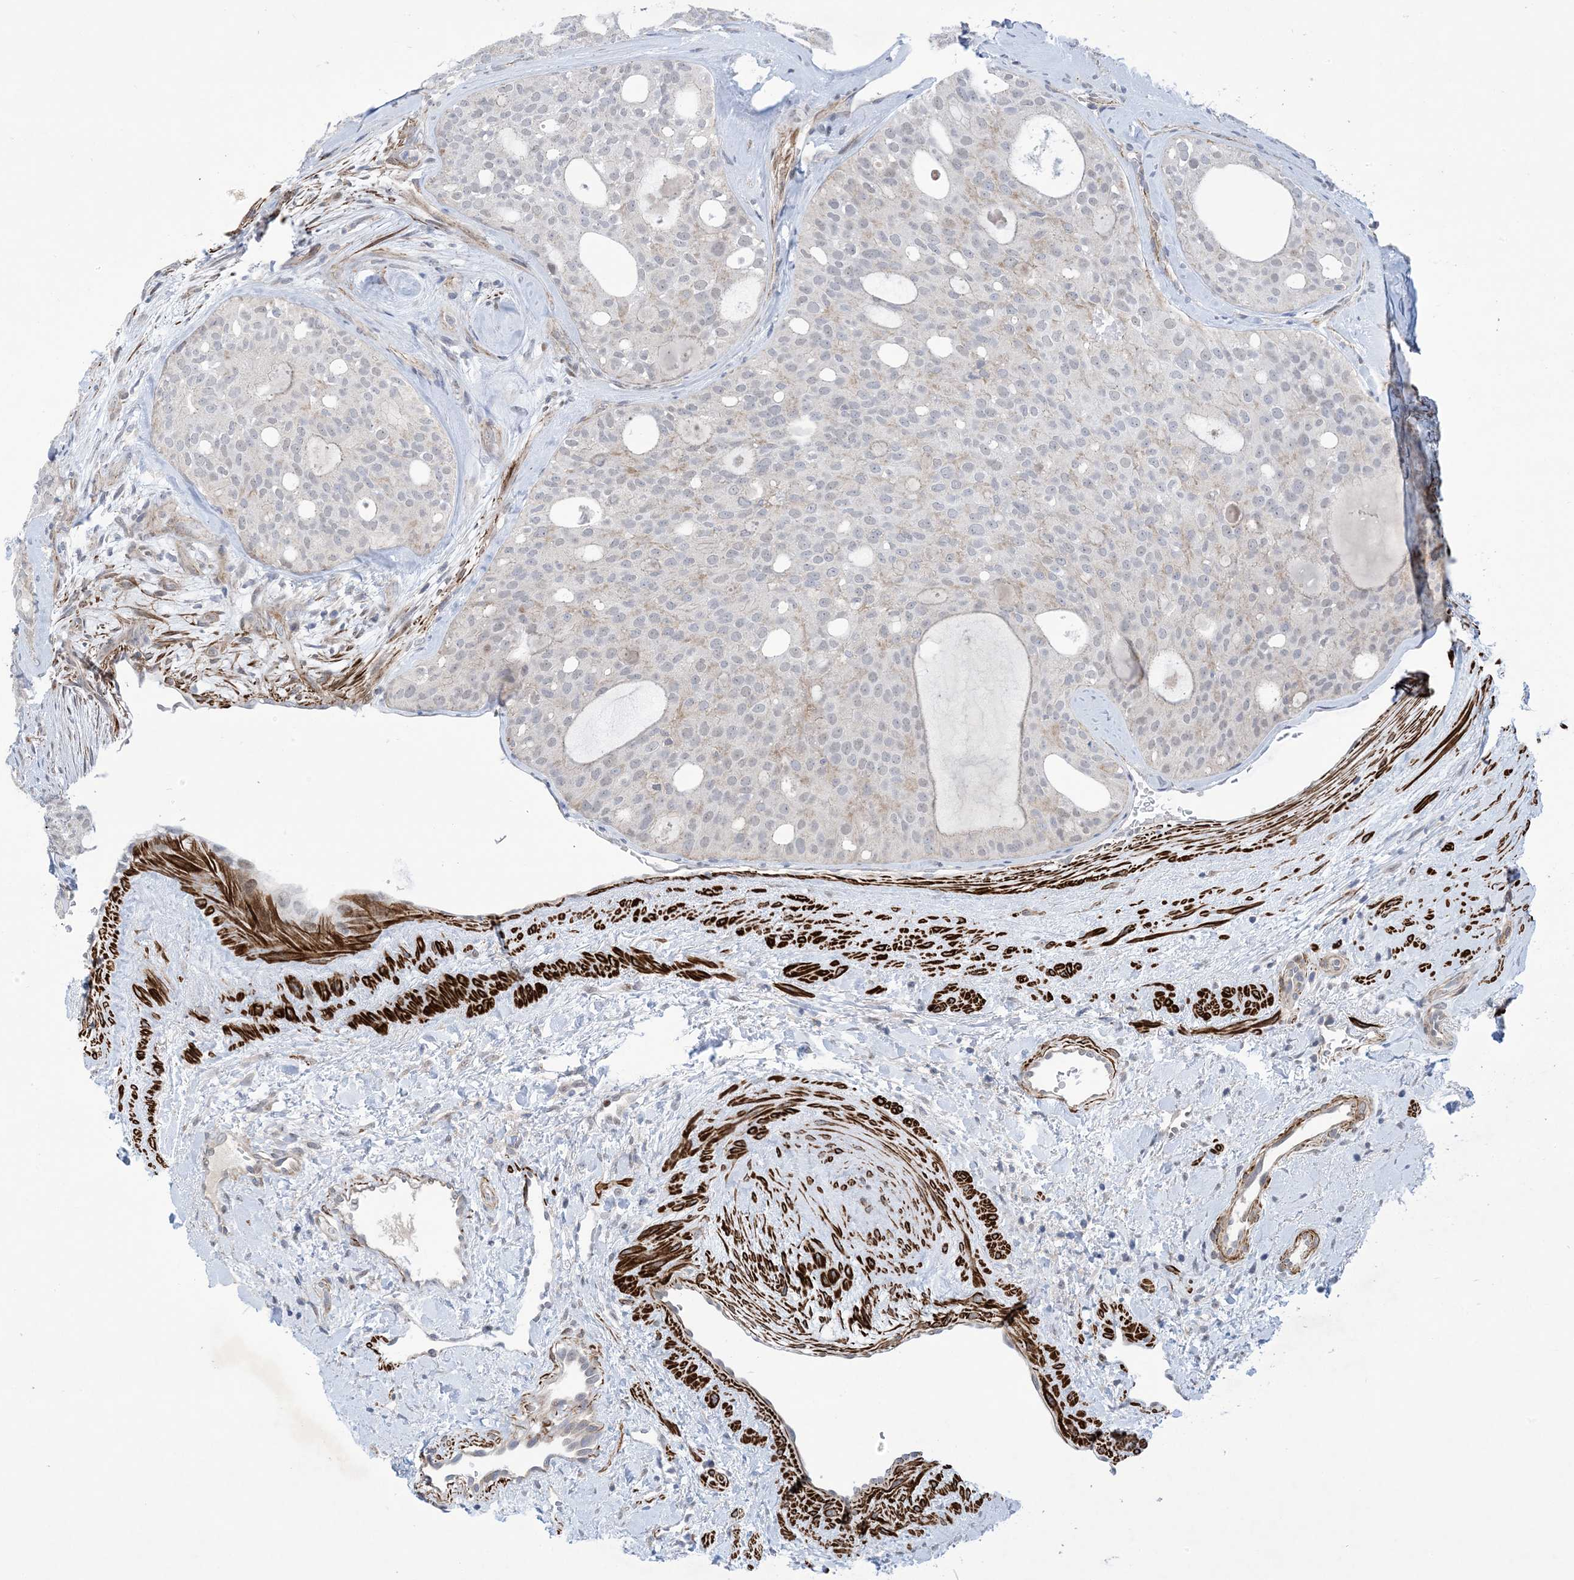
{"staining": {"intensity": "negative", "quantity": "none", "location": "none"}, "tissue": "thyroid cancer", "cell_type": "Tumor cells", "image_type": "cancer", "snomed": [{"axis": "morphology", "description": "Follicular adenoma carcinoma, NOS"}, {"axis": "topography", "description": "Thyroid gland"}], "caption": "An IHC photomicrograph of thyroid cancer is shown. There is no staining in tumor cells of thyroid cancer.", "gene": "ZNF8", "patient": {"sex": "male", "age": 75}}